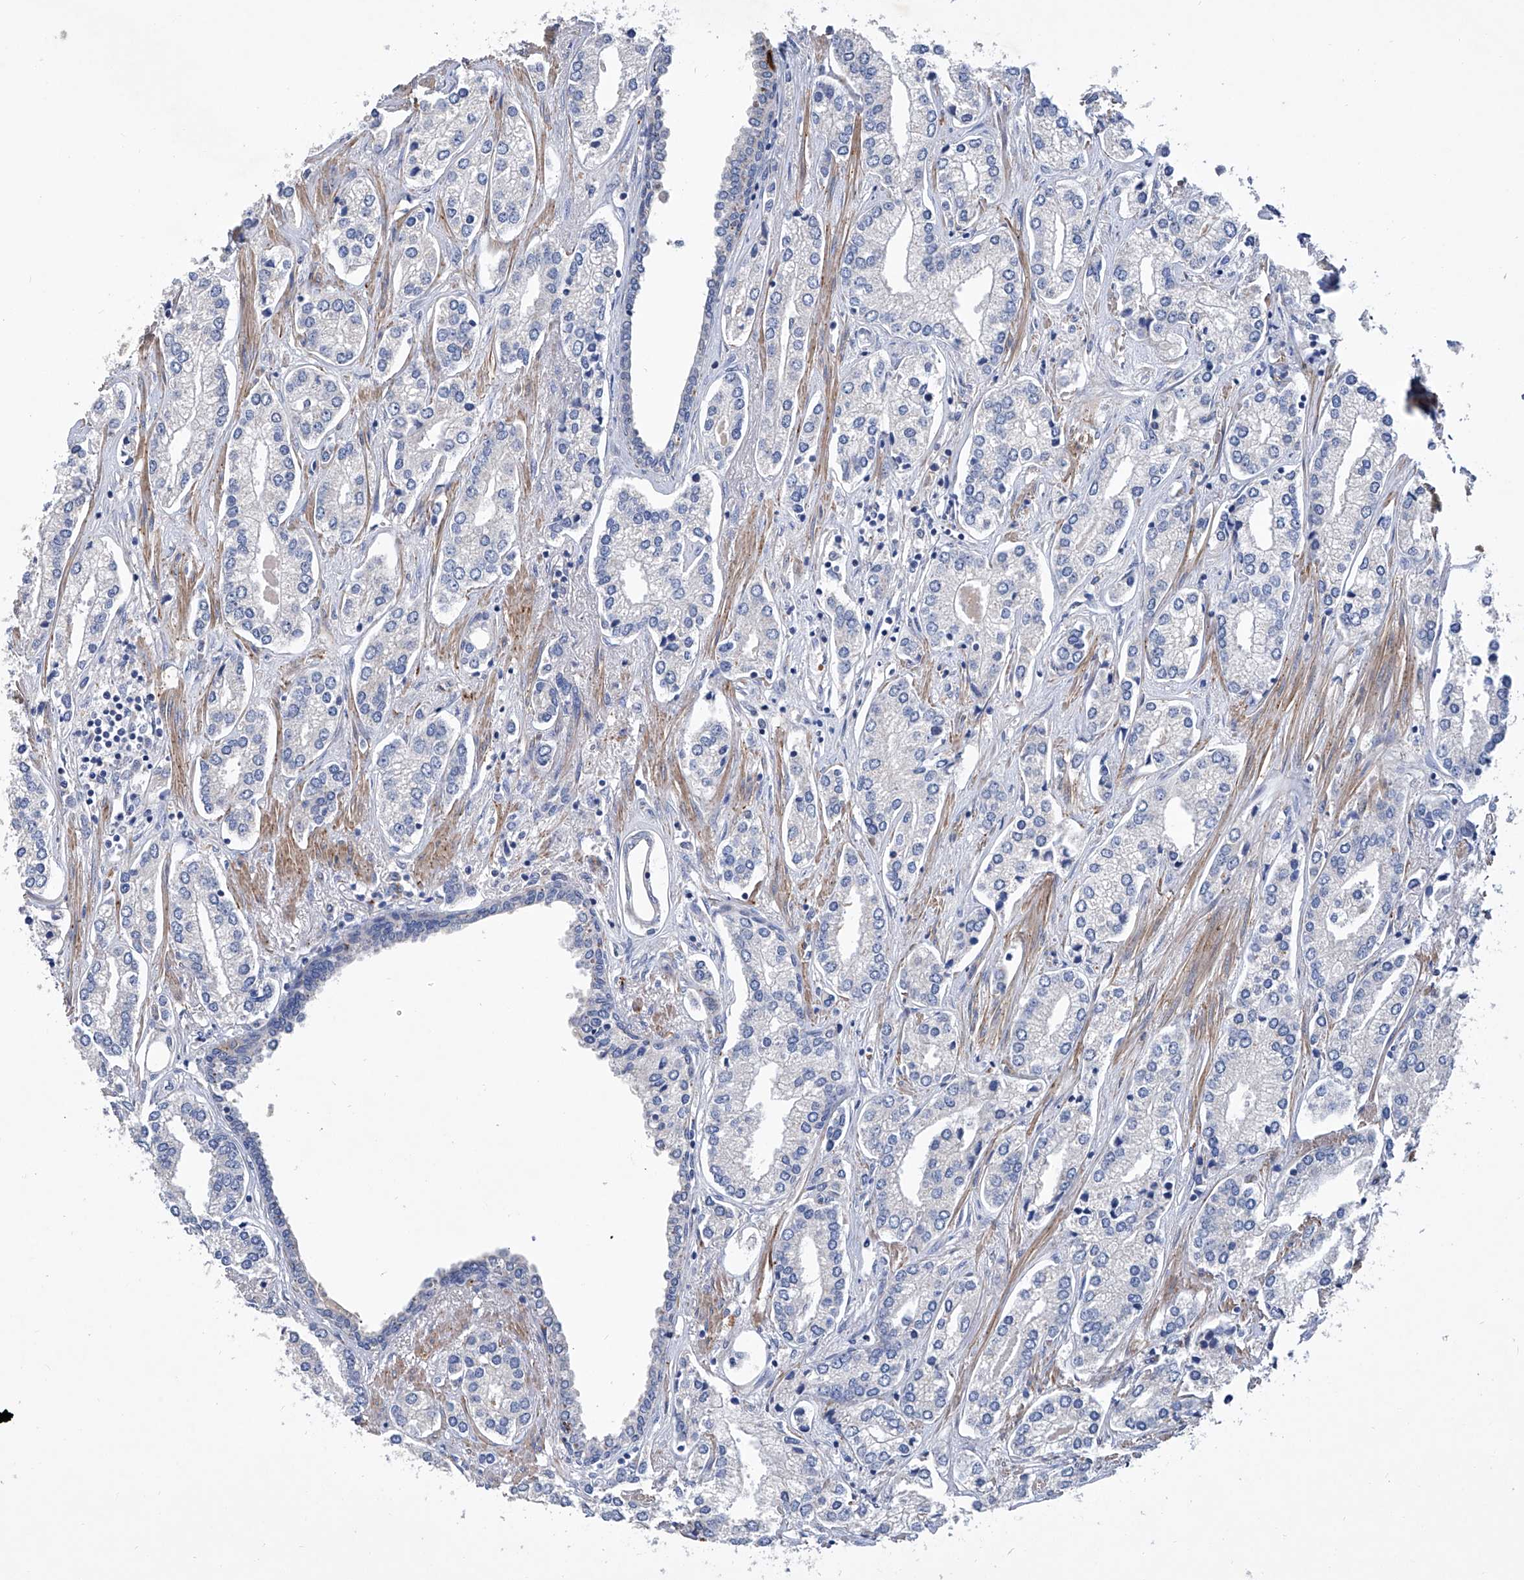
{"staining": {"intensity": "negative", "quantity": "none", "location": "none"}, "tissue": "prostate cancer", "cell_type": "Tumor cells", "image_type": "cancer", "snomed": [{"axis": "morphology", "description": "Adenocarcinoma, High grade"}, {"axis": "topography", "description": "Prostate"}], "caption": "Protein analysis of prostate cancer shows no significant expression in tumor cells. (Brightfield microscopy of DAB IHC at high magnification).", "gene": "GPT", "patient": {"sex": "male", "age": 66}}